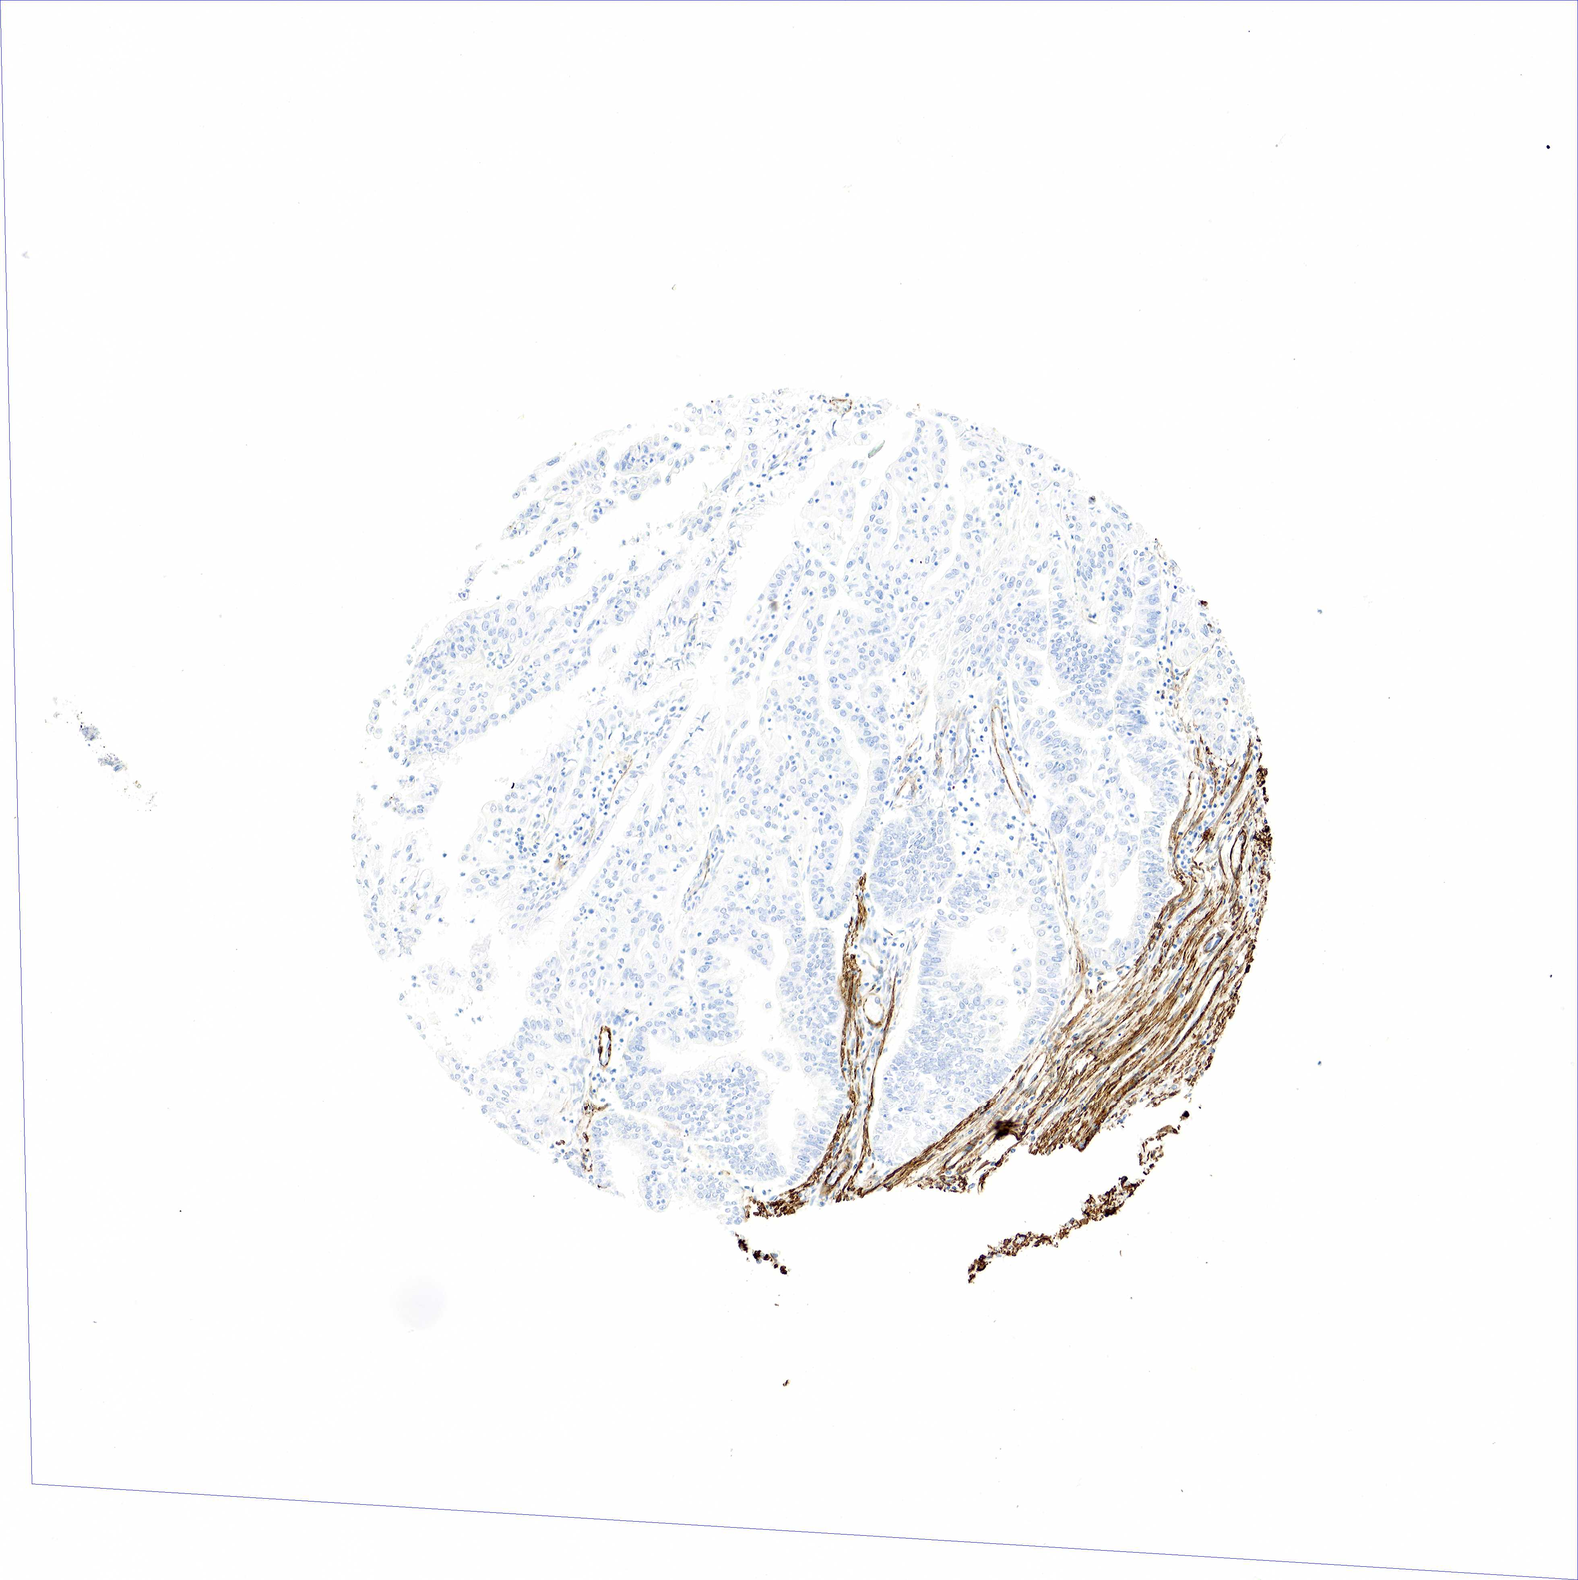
{"staining": {"intensity": "negative", "quantity": "none", "location": "none"}, "tissue": "endometrial cancer", "cell_type": "Tumor cells", "image_type": "cancer", "snomed": [{"axis": "morphology", "description": "Adenocarcinoma, NOS"}, {"axis": "topography", "description": "Endometrium"}], "caption": "The immunohistochemistry (IHC) histopathology image has no significant expression in tumor cells of adenocarcinoma (endometrial) tissue.", "gene": "ACTA1", "patient": {"sex": "female", "age": 75}}